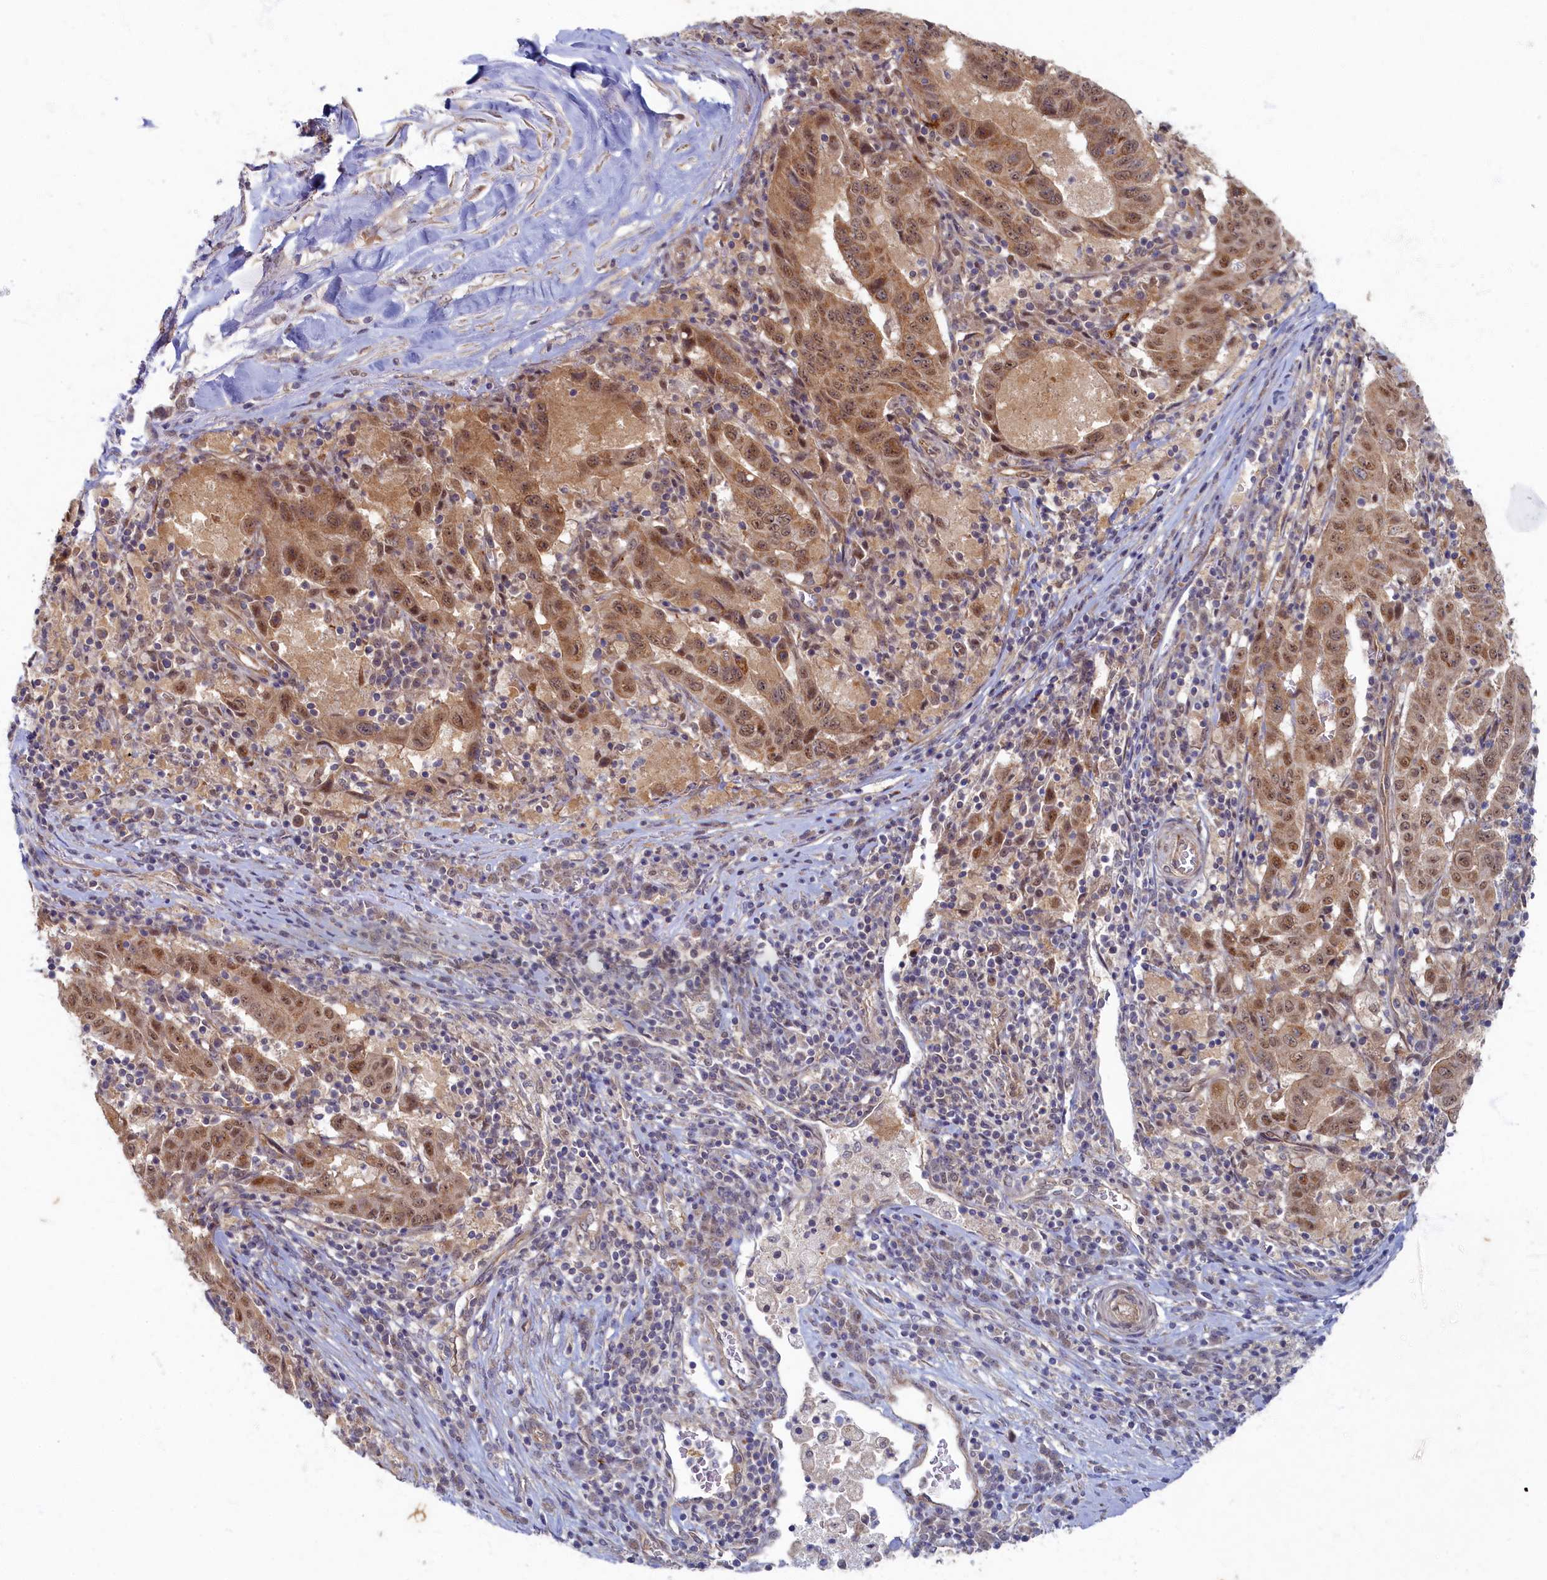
{"staining": {"intensity": "moderate", "quantity": ">75%", "location": "cytoplasmic/membranous,nuclear"}, "tissue": "pancreatic cancer", "cell_type": "Tumor cells", "image_type": "cancer", "snomed": [{"axis": "morphology", "description": "Adenocarcinoma, NOS"}, {"axis": "topography", "description": "Pancreas"}], "caption": "Protein staining demonstrates moderate cytoplasmic/membranous and nuclear positivity in approximately >75% of tumor cells in pancreatic adenocarcinoma.", "gene": "WDR59", "patient": {"sex": "male", "age": 63}}